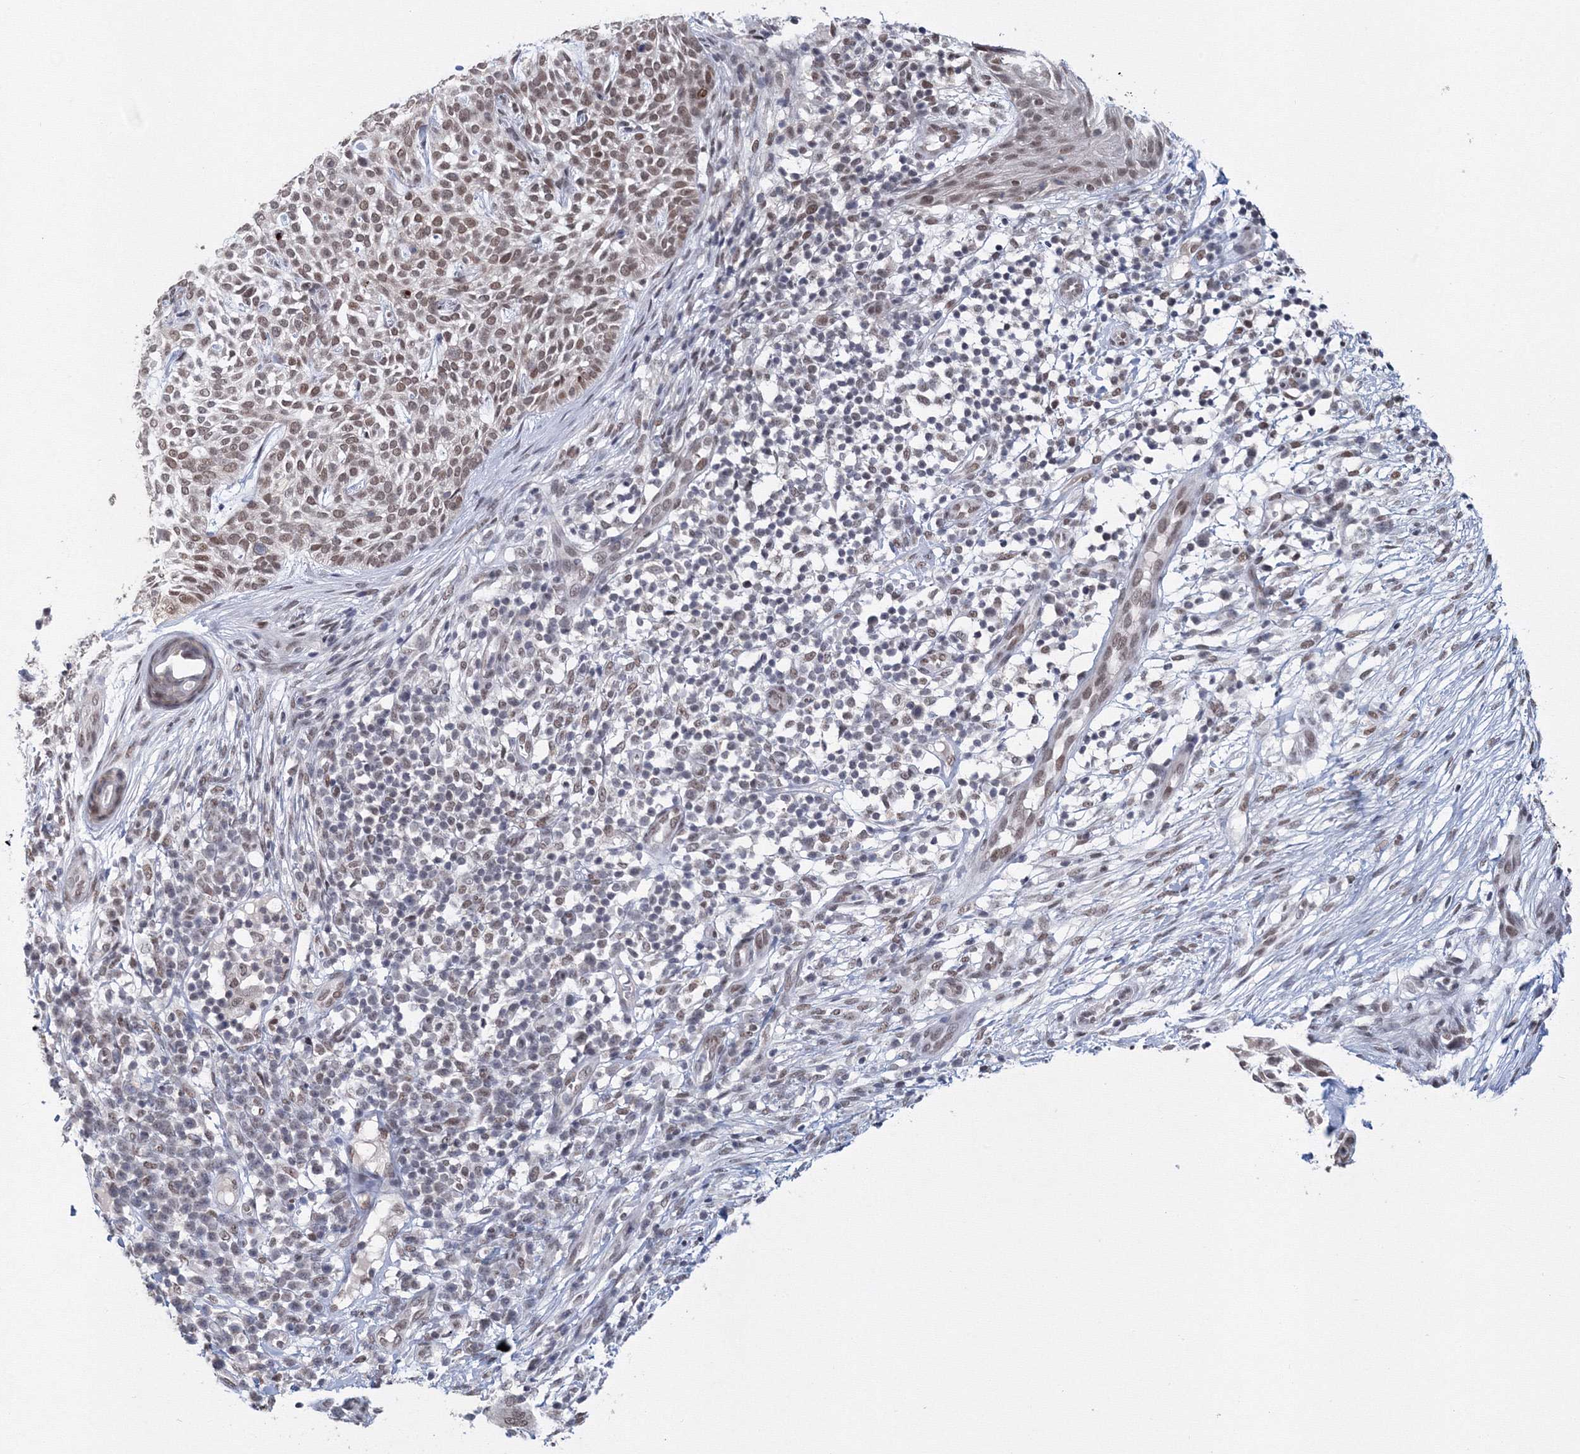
{"staining": {"intensity": "weak", "quantity": ">75%", "location": "nuclear"}, "tissue": "skin cancer", "cell_type": "Tumor cells", "image_type": "cancer", "snomed": [{"axis": "morphology", "description": "Basal cell carcinoma"}, {"axis": "topography", "description": "Skin"}], "caption": "An image showing weak nuclear expression in about >75% of tumor cells in basal cell carcinoma (skin), as visualized by brown immunohistochemical staining.", "gene": "SF3B6", "patient": {"sex": "female", "age": 64}}